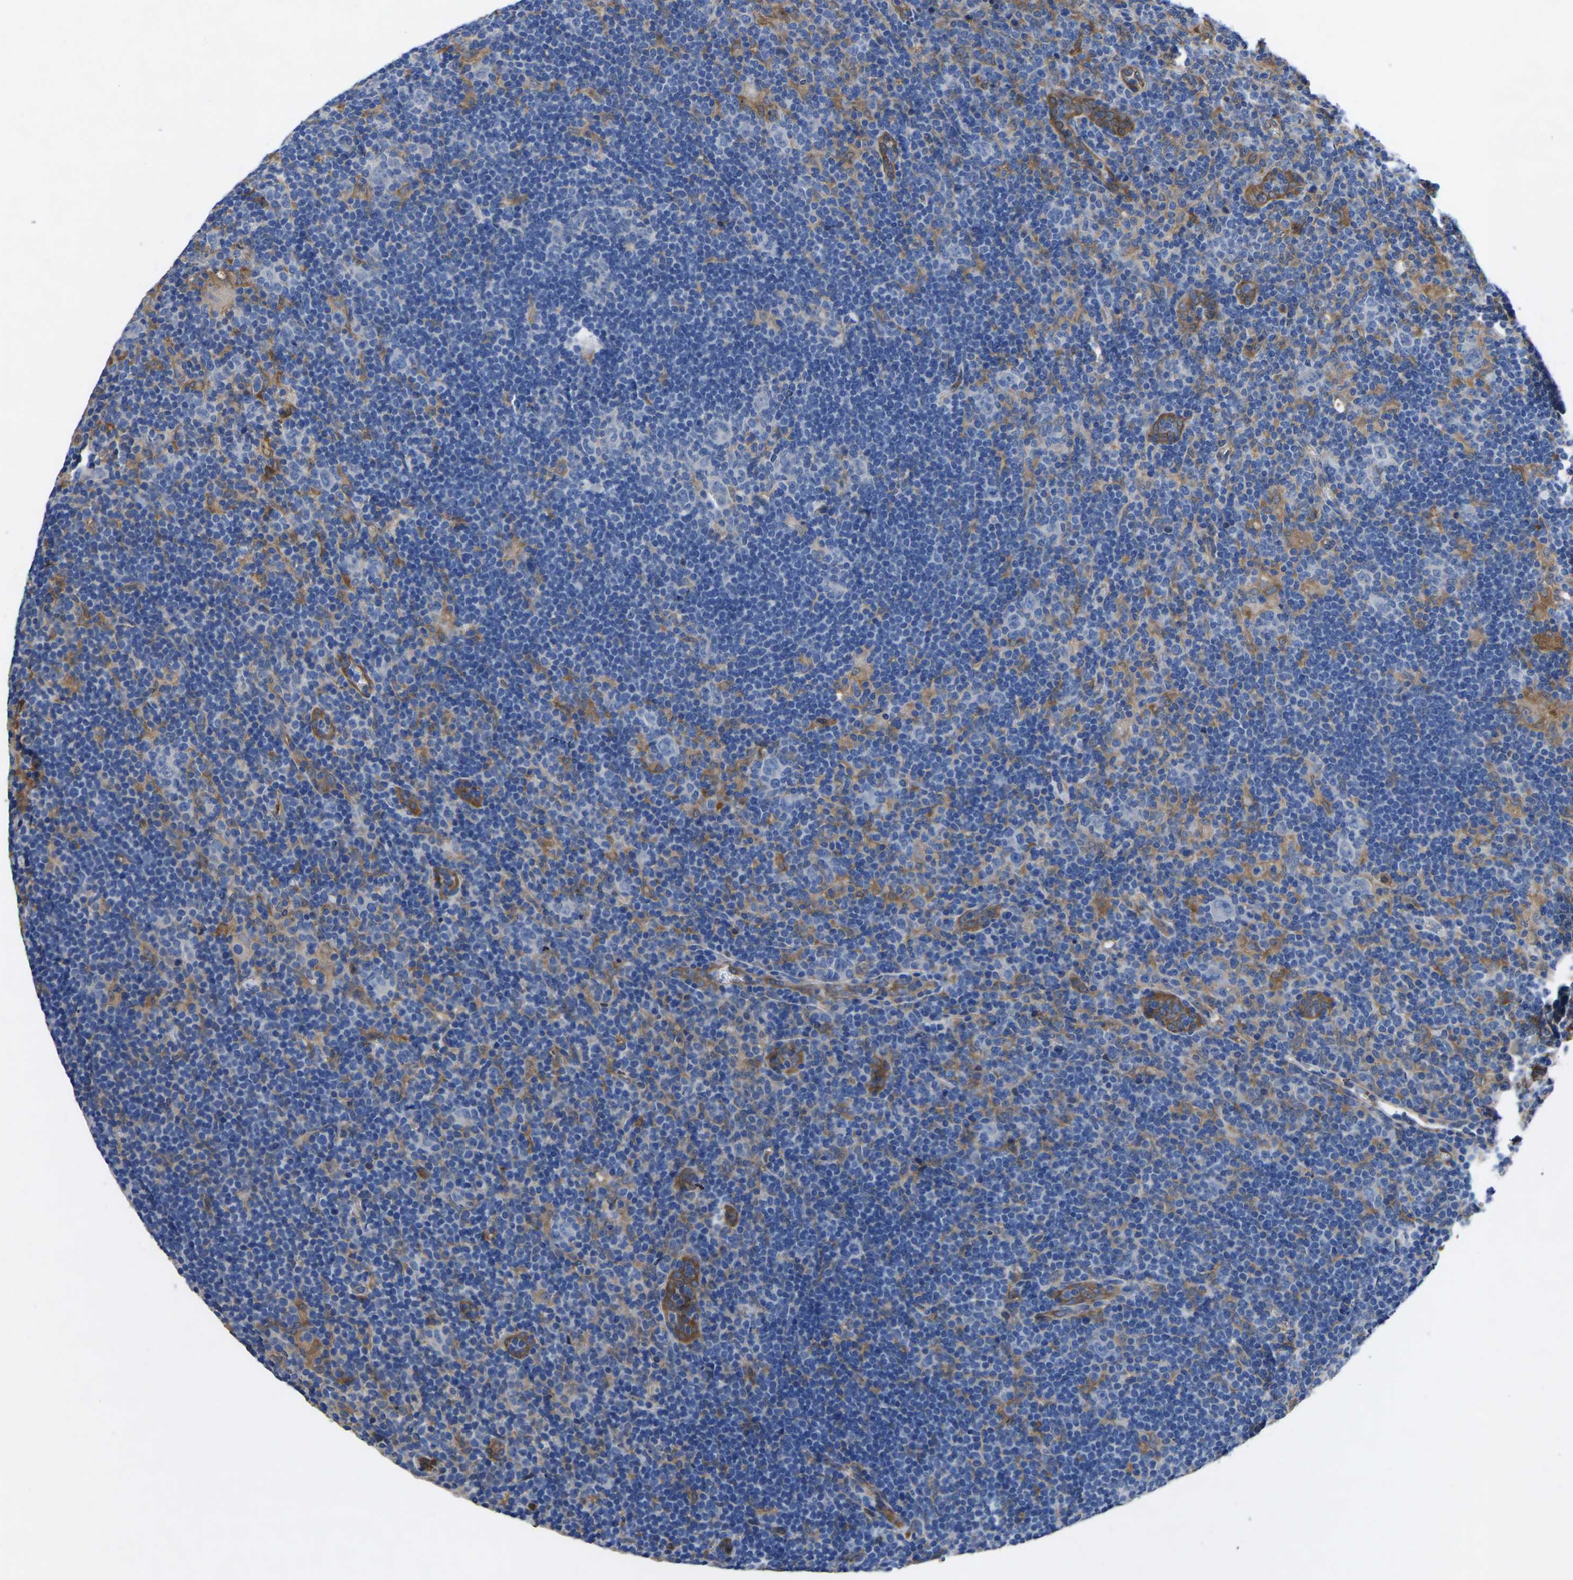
{"staining": {"intensity": "negative", "quantity": "none", "location": "none"}, "tissue": "lymphoma", "cell_type": "Tumor cells", "image_type": "cancer", "snomed": [{"axis": "morphology", "description": "Hodgkin's disease, NOS"}, {"axis": "topography", "description": "Lymph node"}], "caption": "This micrograph is of Hodgkin's disease stained with immunohistochemistry to label a protein in brown with the nuclei are counter-stained blue. There is no expression in tumor cells.", "gene": "ATG2B", "patient": {"sex": "female", "age": 57}}